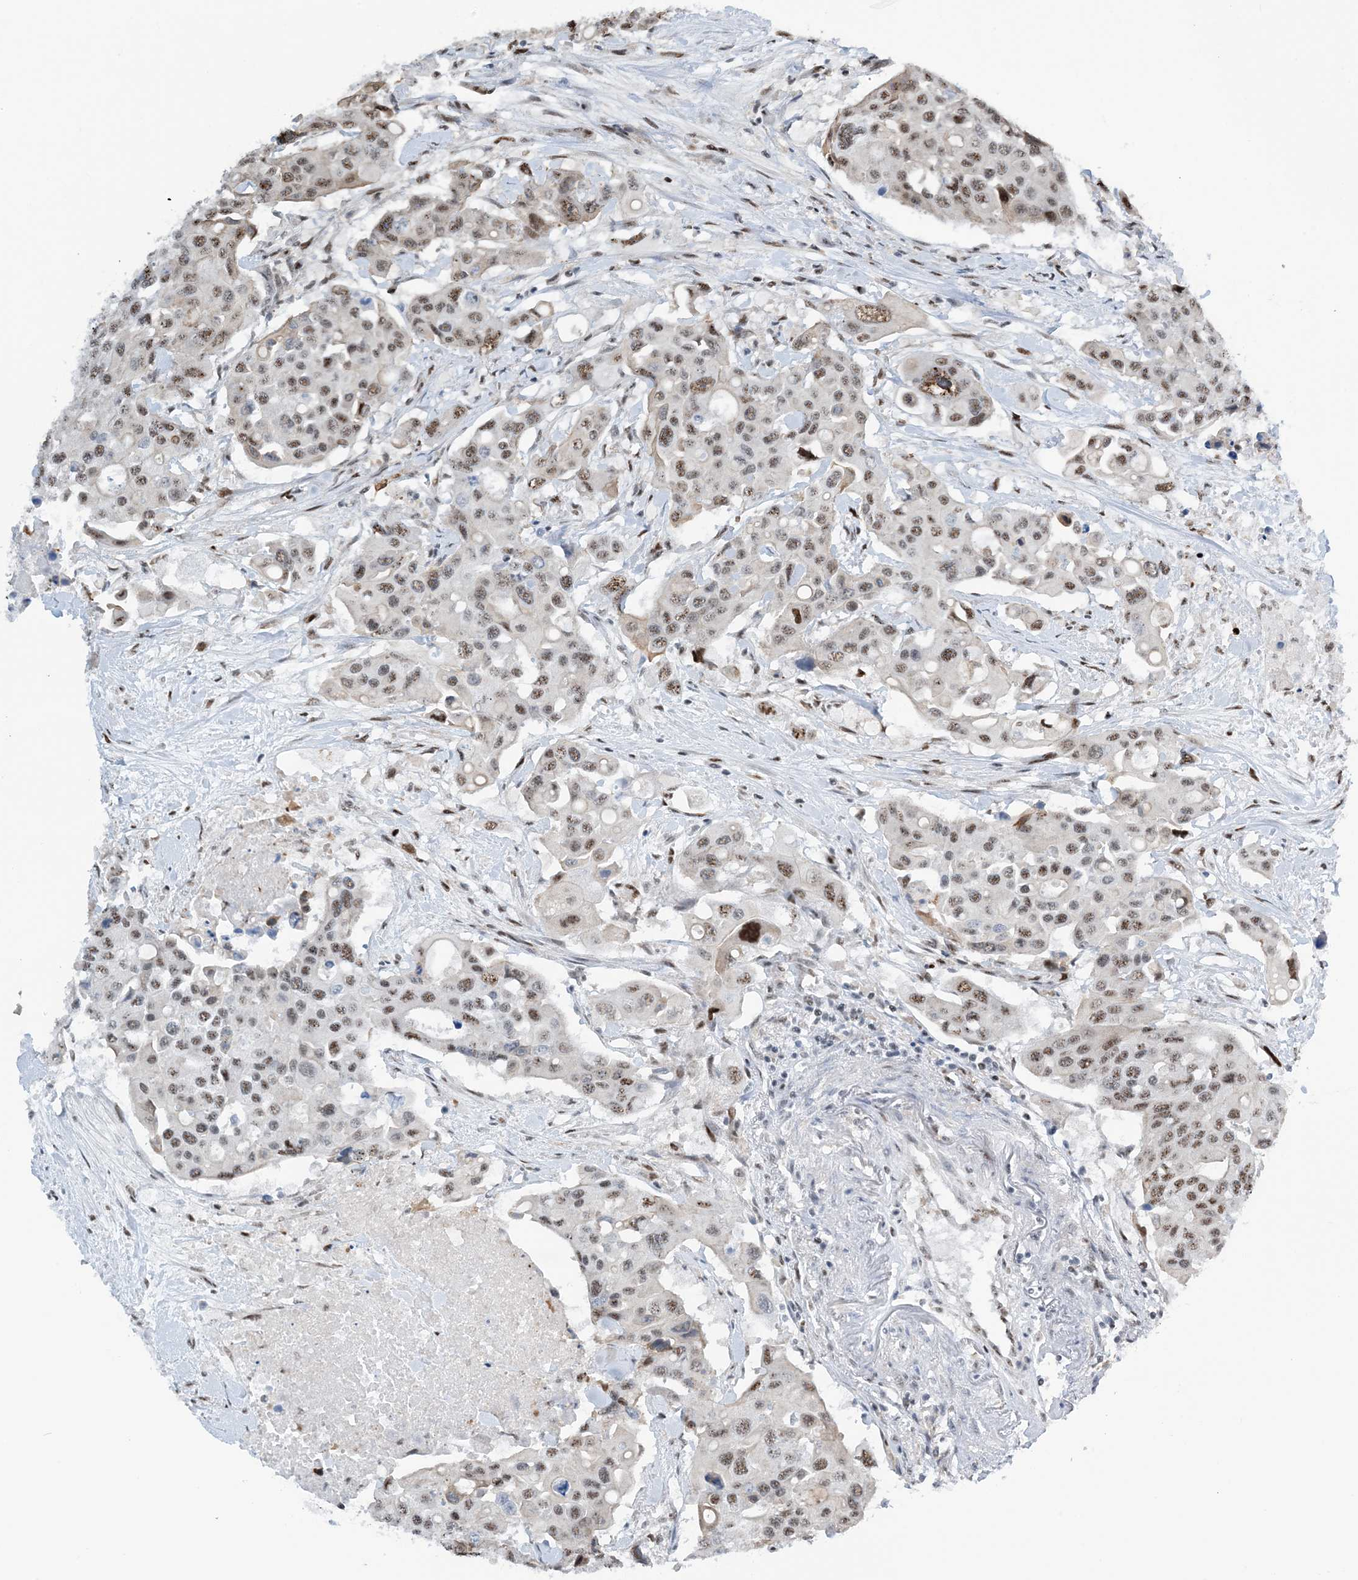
{"staining": {"intensity": "moderate", "quantity": ">75%", "location": "nuclear"}, "tissue": "colorectal cancer", "cell_type": "Tumor cells", "image_type": "cancer", "snomed": [{"axis": "morphology", "description": "Adenocarcinoma, NOS"}, {"axis": "topography", "description": "Colon"}], "caption": "A photomicrograph of colorectal adenocarcinoma stained for a protein shows moderate nuclear brown staining in tumor cells. Using DAB (3,3'-diaminobenzidine) (brown) and hematoxylin (blue) stains, captured at high magnification using brightfield microscopy.", "gene": "HEMK1", "patient": {"sex": "male", "age": 77}}